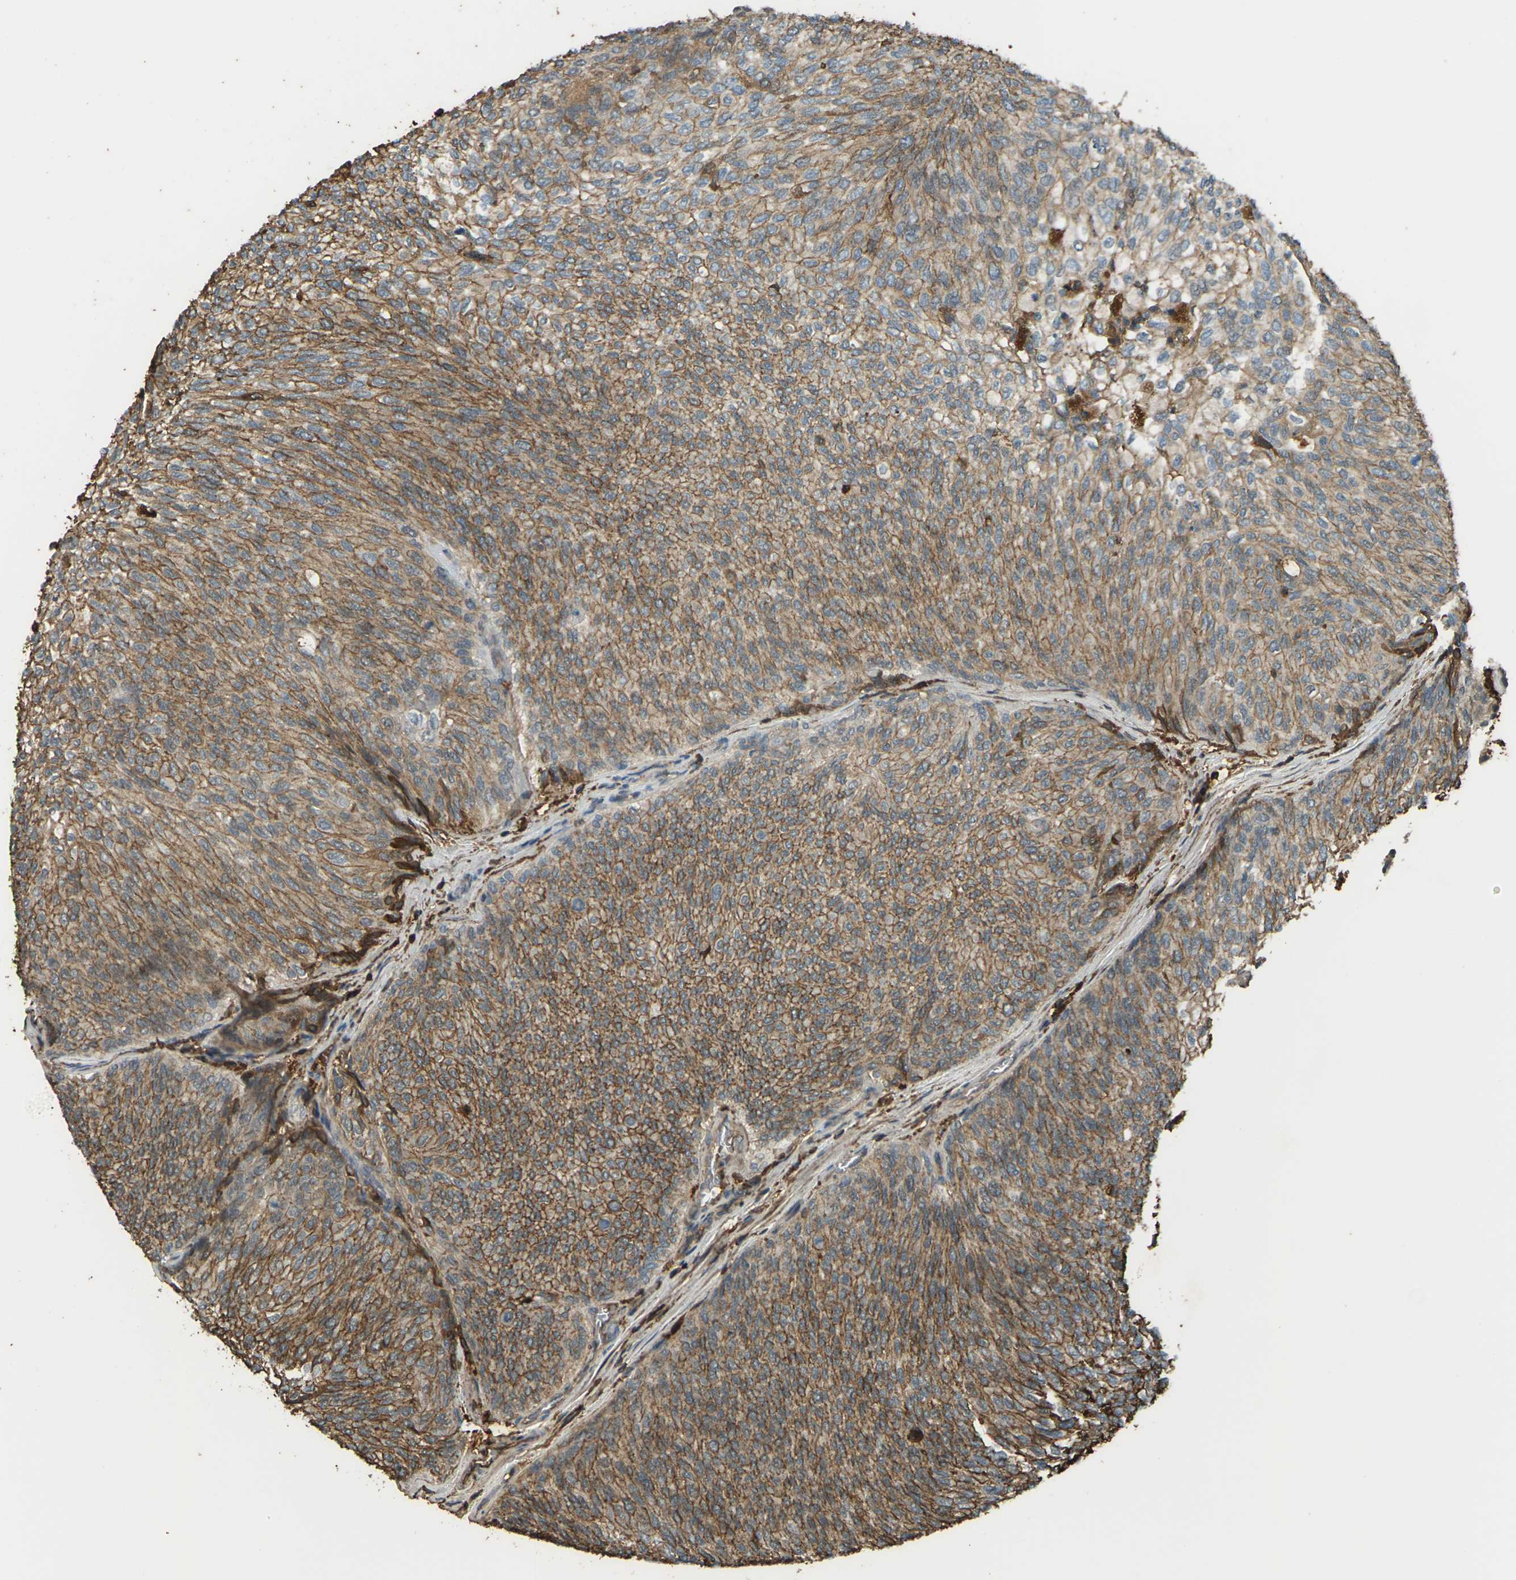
{"staining": {"intensity": "moderate", "quantity": ">75%", "location": "cytoplasmic/membranous"}, "tissue": "urothelial cancer", "cell_type": "Tumor cells", "image_type": "cancer", "snomed": [{"axis": "morphology", "description": "Urothelial carcinoma, Low grade"}, {"axis": "topography", "description": "Urinary bladder"}], "caption": "An immunohistochemistry image of neoplastic tissue is shown. Protein staining in brown highlights moderate cytoplasmic/membranous positivity in low-grade urothelial carcinoma within tumor cells. The staining was performed using DAB (3,3'-diaminobenzidine) to visualize the protein expression in brown, while the nuclei were stained in blue with hematoxylin (Magnification: 20x).", "gene": "CYP1B1", "patient": {"sex": "female", "age": 79}}